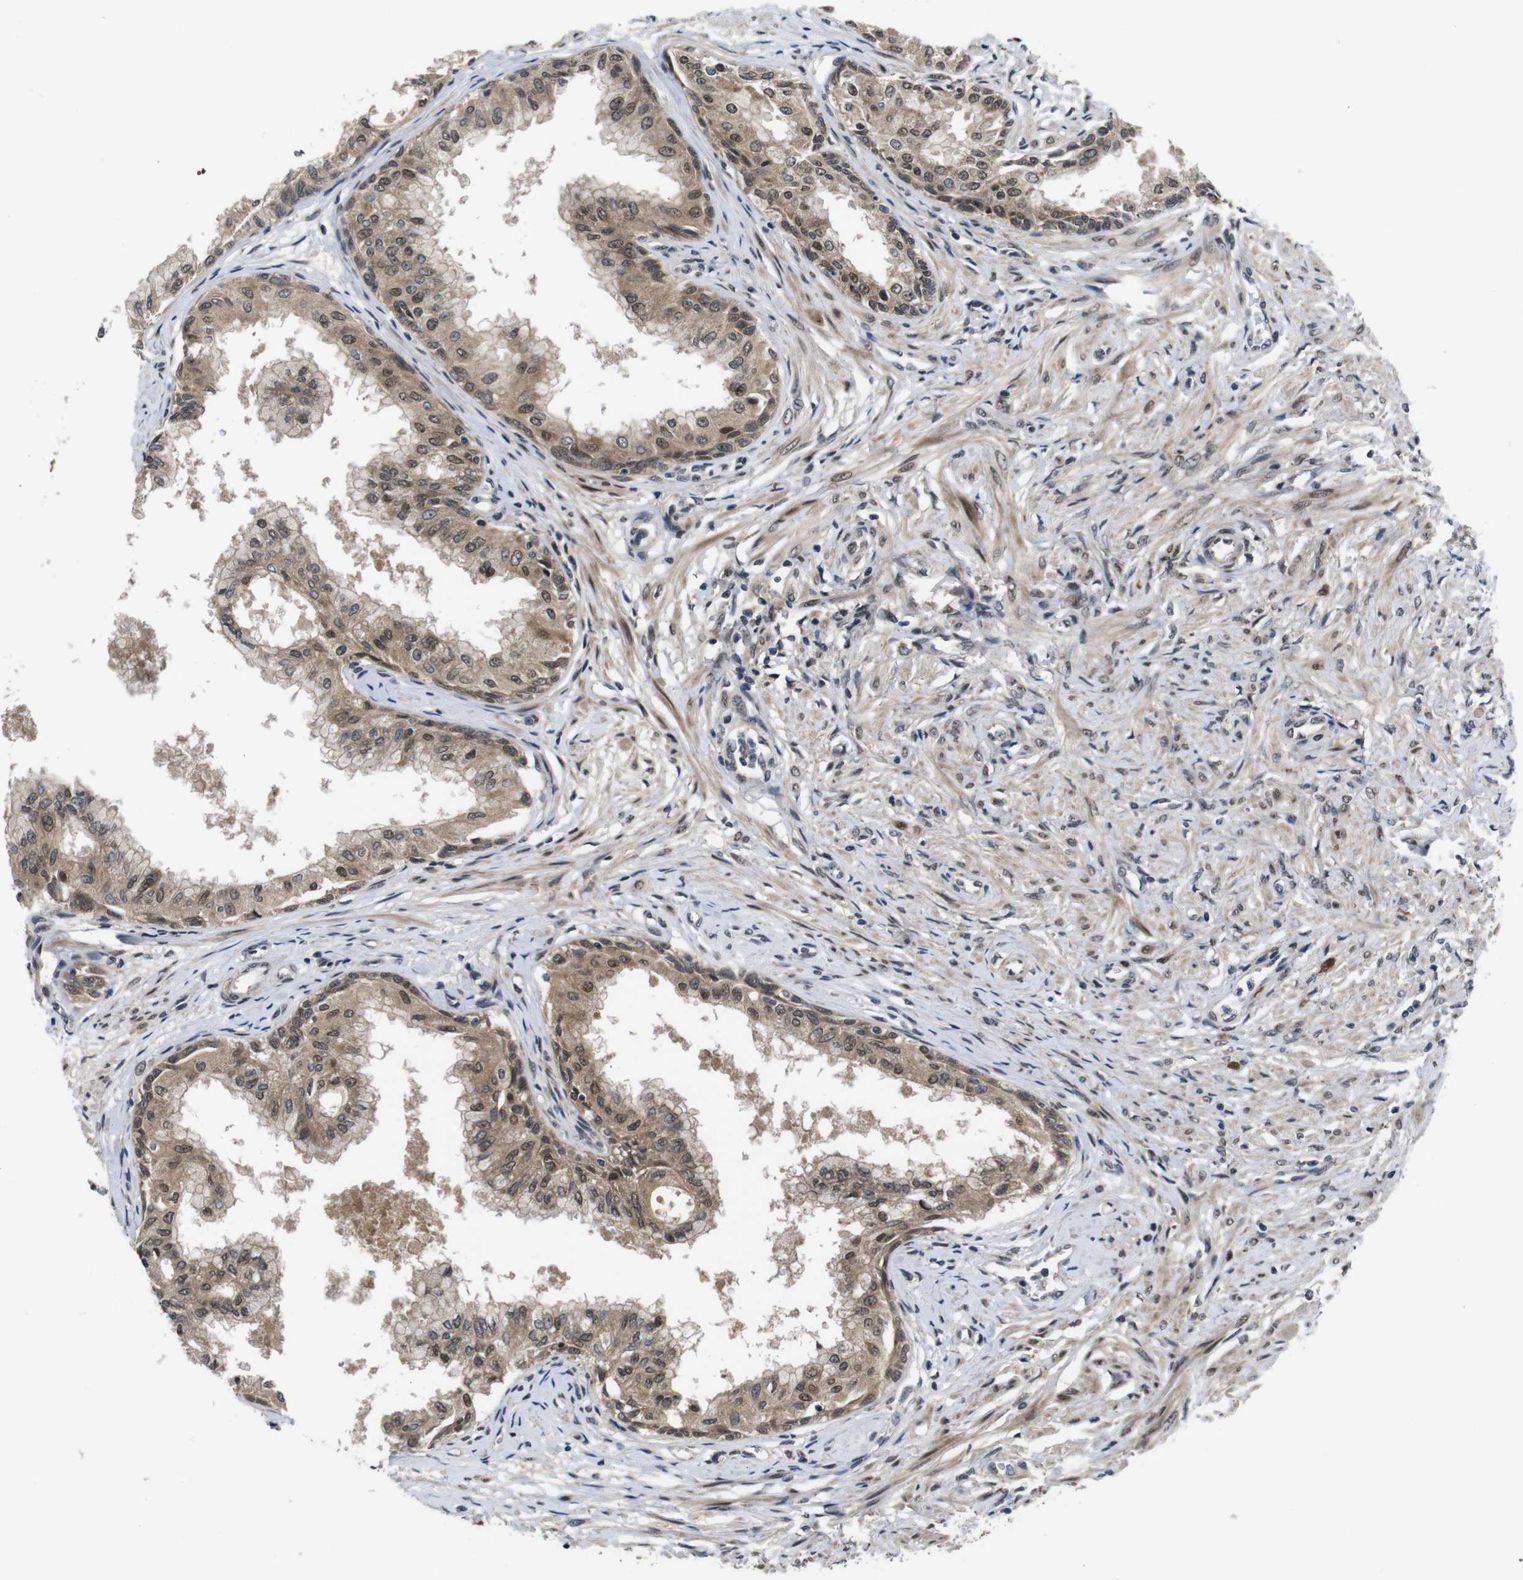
{"staining": {"intensity": "moderate", "quantity": ">75%", "location": "cytoplasmic/membranous,nuclear"}, "tissue": "prostate", "cell_type": "Glandular cells", "image_type": "normal", "snomed": [{"axis": "morphology", "description": "Normal tissue, NOS"}, {"axis": "topography", "description": "Prostate"}, {"axis": "topography", "description": "Seminal veicle"}], "caption": "Immunohistochemical staining of normal human prostate shows >75% levels of moderate cytoplasmic/membranous,nuclear protein positivity in about >75% of glandular cells. Nuclei are stained in blue.", "gene": "ZBTB46", "patient": {"sex": "male", "age": 60}}